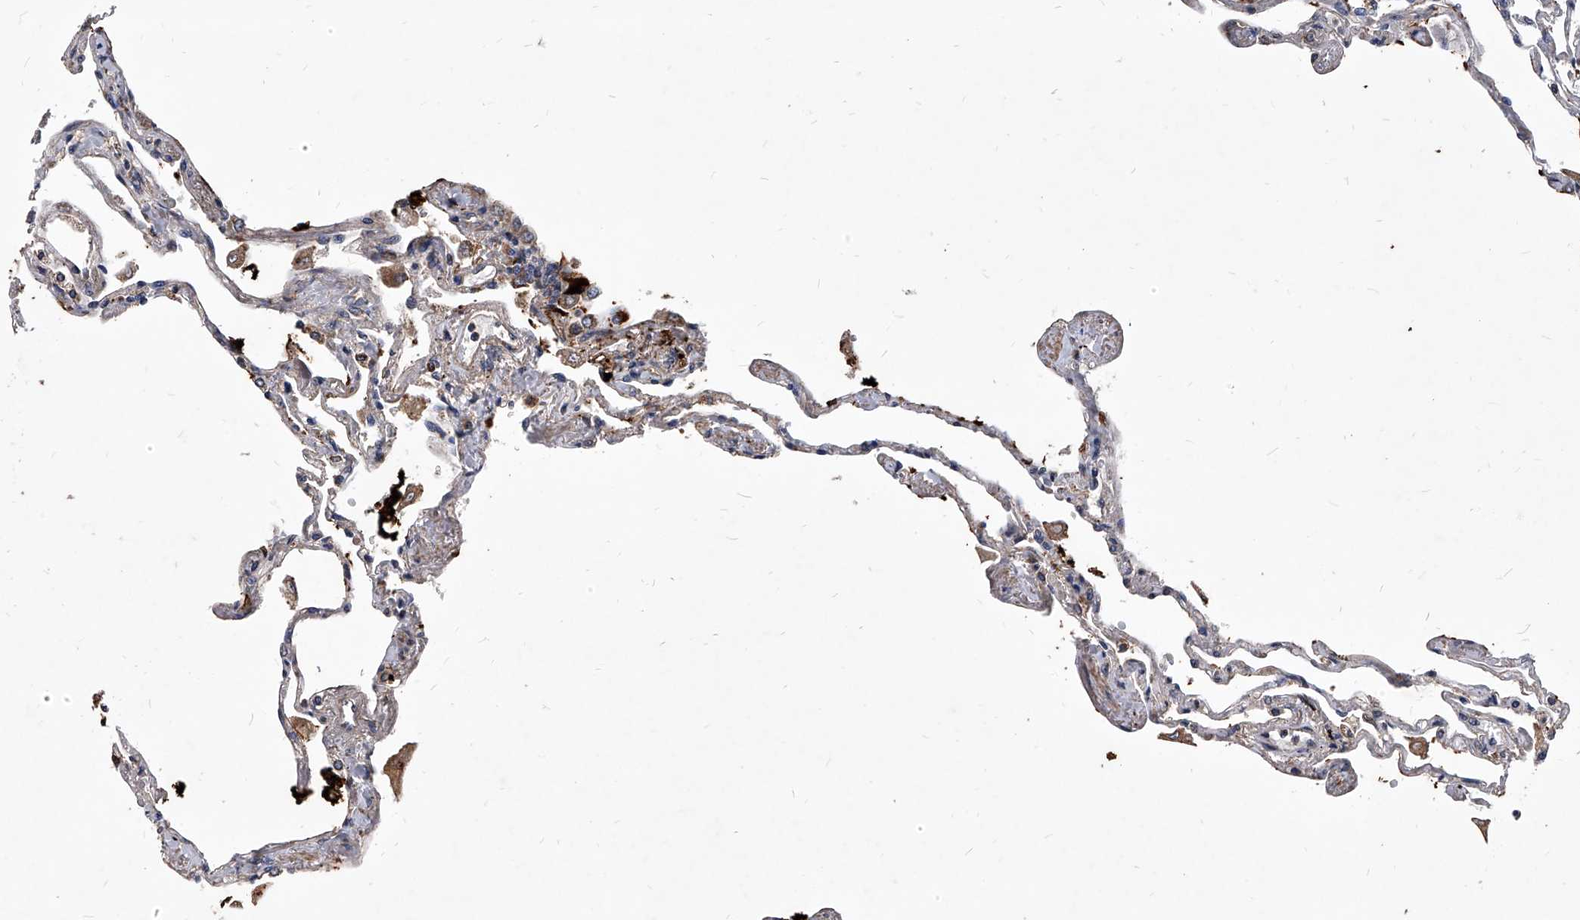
{"staining": {"intensity": "moderate", "quantity": "<25%", "location": "cytoplasmic/membranous"}, "tissue": "lung", "cell_type": "Alveolar cells", "image_type": "normal", "snomed": [{"axis": "morphology", "description": "Normal tissue, NOS"}, {"axis": "topography", "description": "Lung"}], "caption": "Immunohistochemical staining of unremarkable lung exhibits moderate cytoplasmic/membranous protein expression in about <25% of alveolar cells.", "gene": "SOBP", "patient": {"sex": "female", "age": 67}}